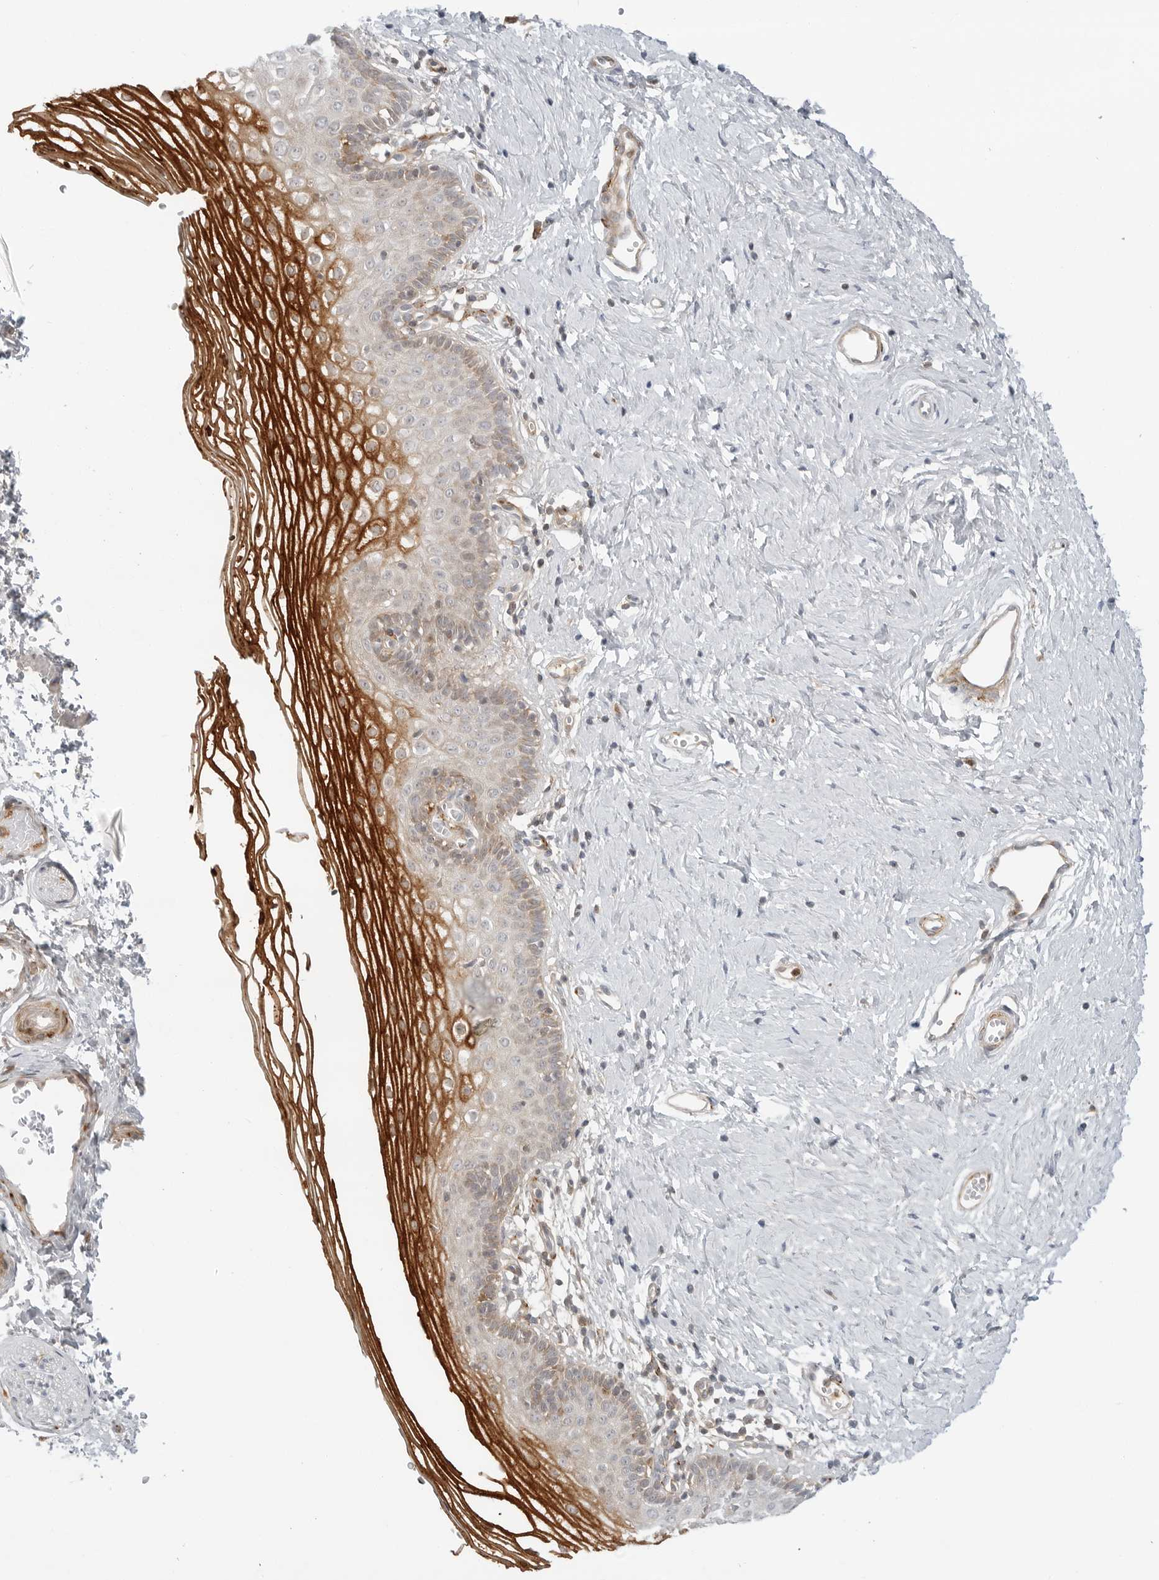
{"staining": {"intensity": "strong", "quantity": "25%-75%", "location": "cytoplasmic/membranous"}, "tissue": "vagina", "cell_type": "Squamous epithelial cells", "image_type": "normal", "snomed": [{"axis": "morphology", "description": "Normal tissue, NOS"}, {"axis": "topography", "description": "Vagina"}], "caption": "Protein staining of normal vagina displays strong cytoplasmic/membranous staining in approximately 25%-75% of squamous epithelial cells. Nuclei are stained in blue.", "gene": "C1QTNF1", "patient": {"sex": "female", "age": 32}}